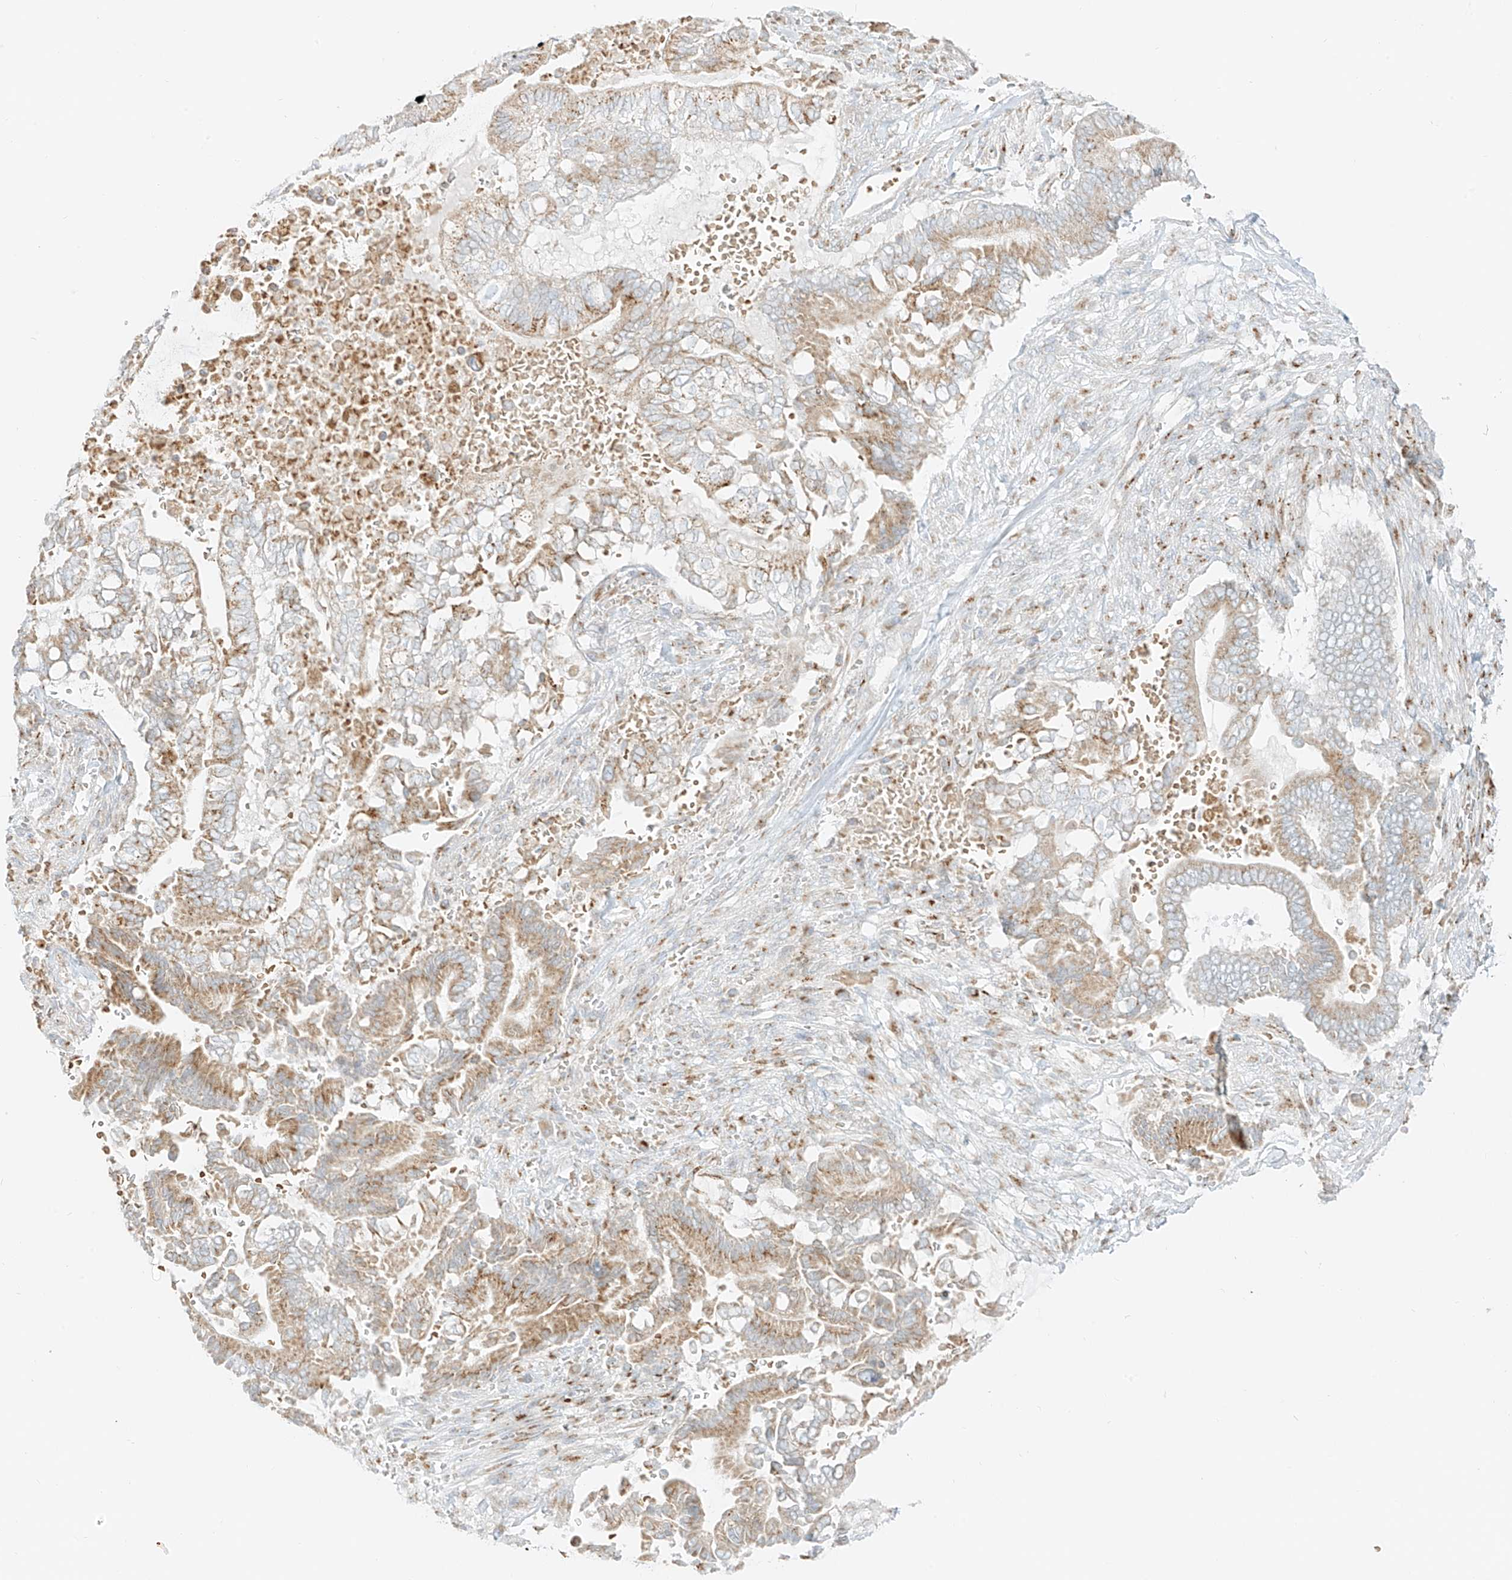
{"staining": {"intensity": "moderate", "quantity": ">75%", "location": "cytoplasmic/membranous"}, "tissue": "pancreatic cancer", "cell_type": "Tumor cells", "image_type": "cancer", "snomed": [{"axis": "morphology", "description": "Adenocarcinoma, NOS"}, {"axis": "topography", "description": "Pancreas"}], "caption": "Protein expression analysis of human pancreatic adenocarcinoma reveals moderate cytoplasmic/membranous staining in about >75% of tumor cells.", "gene": "TMEM87B", "patient": {"sex": "male", "age": 68}}